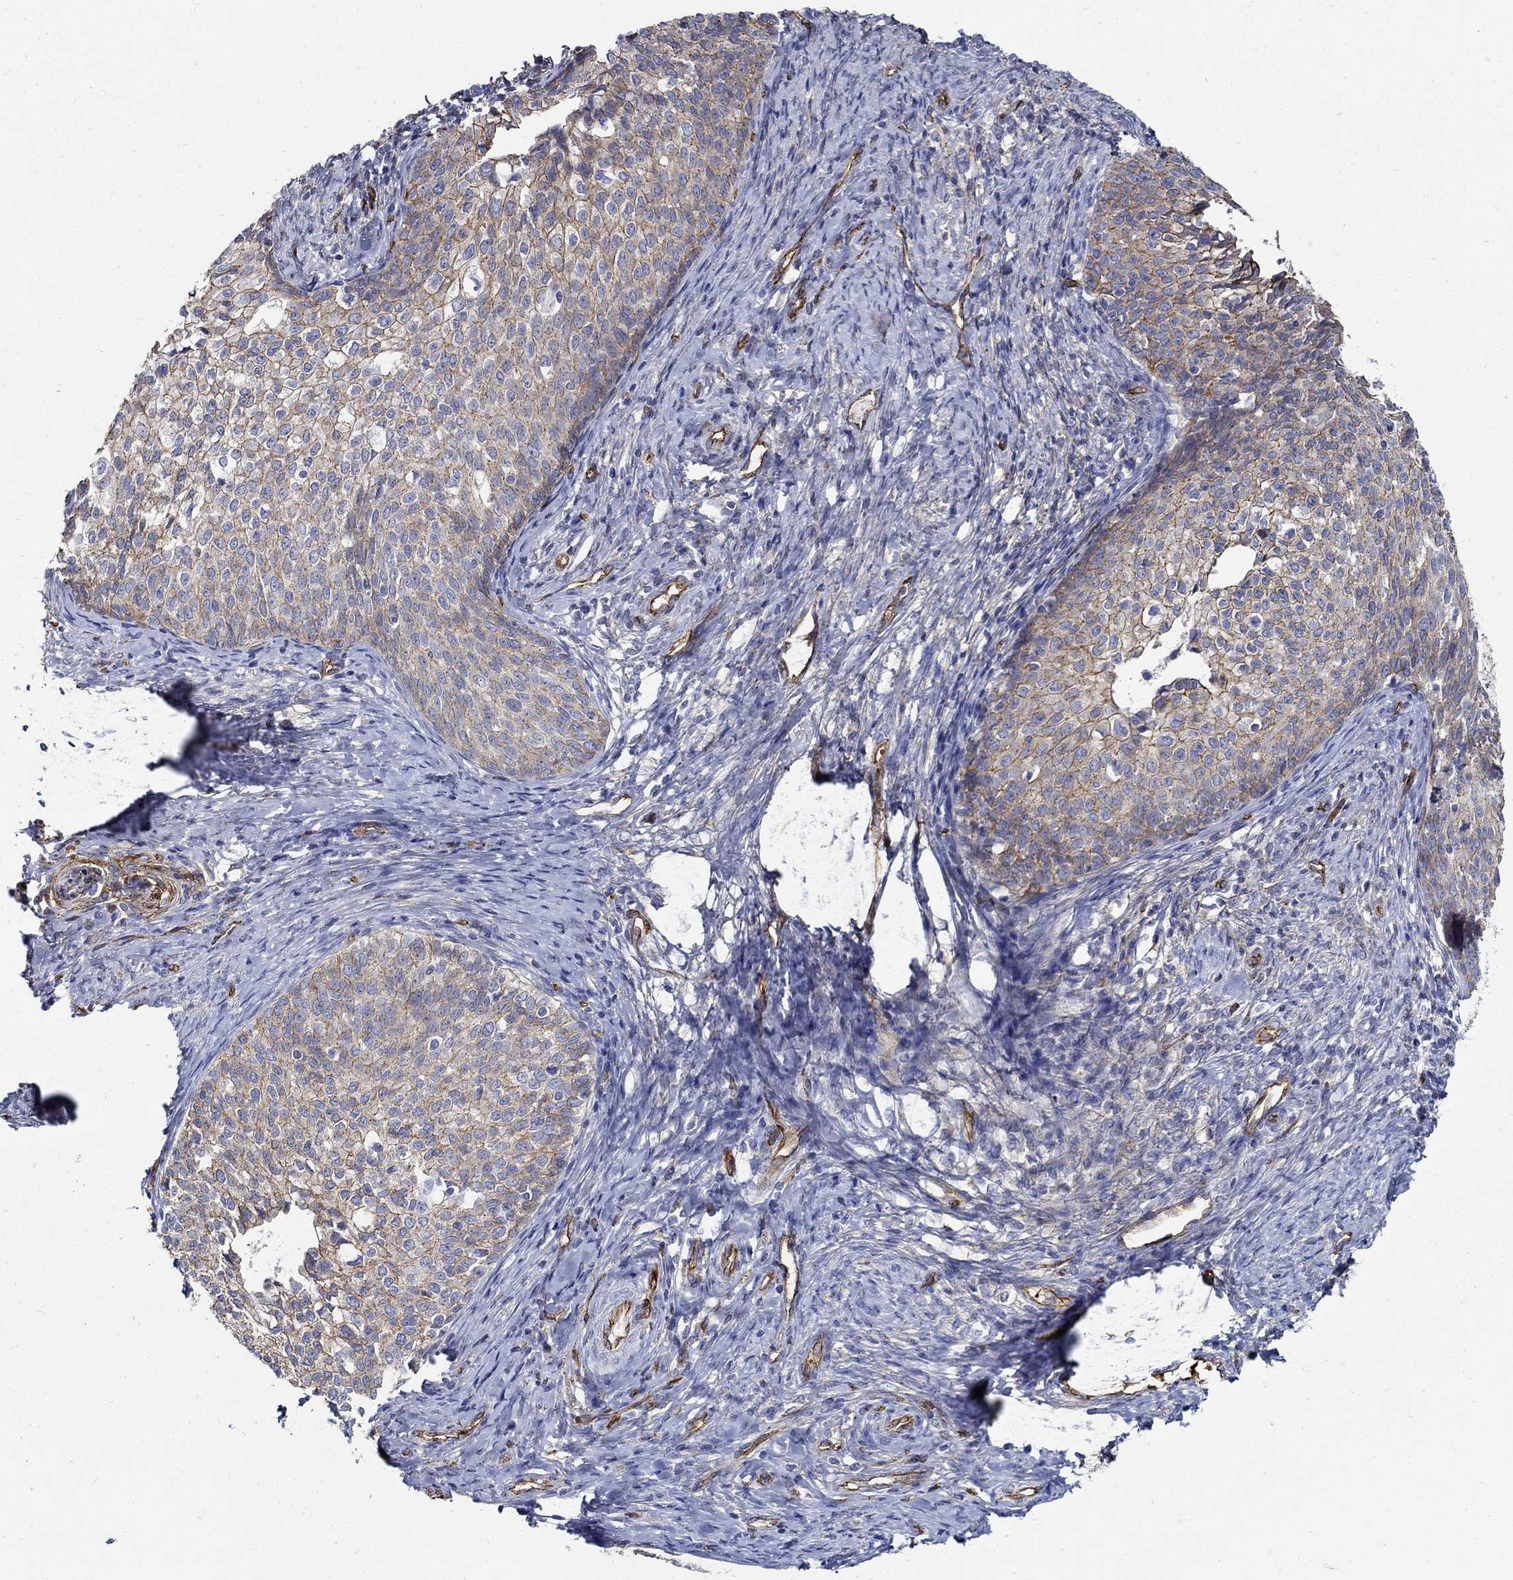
{"staining": {"intensity": "strong", "quantity": "25%-75%", "location": "cytoplasmic/membranous"}, "tissue": "cervical cancer", "cell_type": "Tumor cells", "image_type": "cancer", "snomed": [{"axis": "morphology", "description": "Squamous cell carcinoma, NOS"}, {"axis": "topography", "description": "Cervix"}], "caption": "Tumor cells show high levels of strong cytoplasmic/membranous positivity in approximately 25%-75% of cells in human squamous cell carcinoma (cervical).", "gene": "APBB3", "patient": {"sex": "female", "age": 51}}